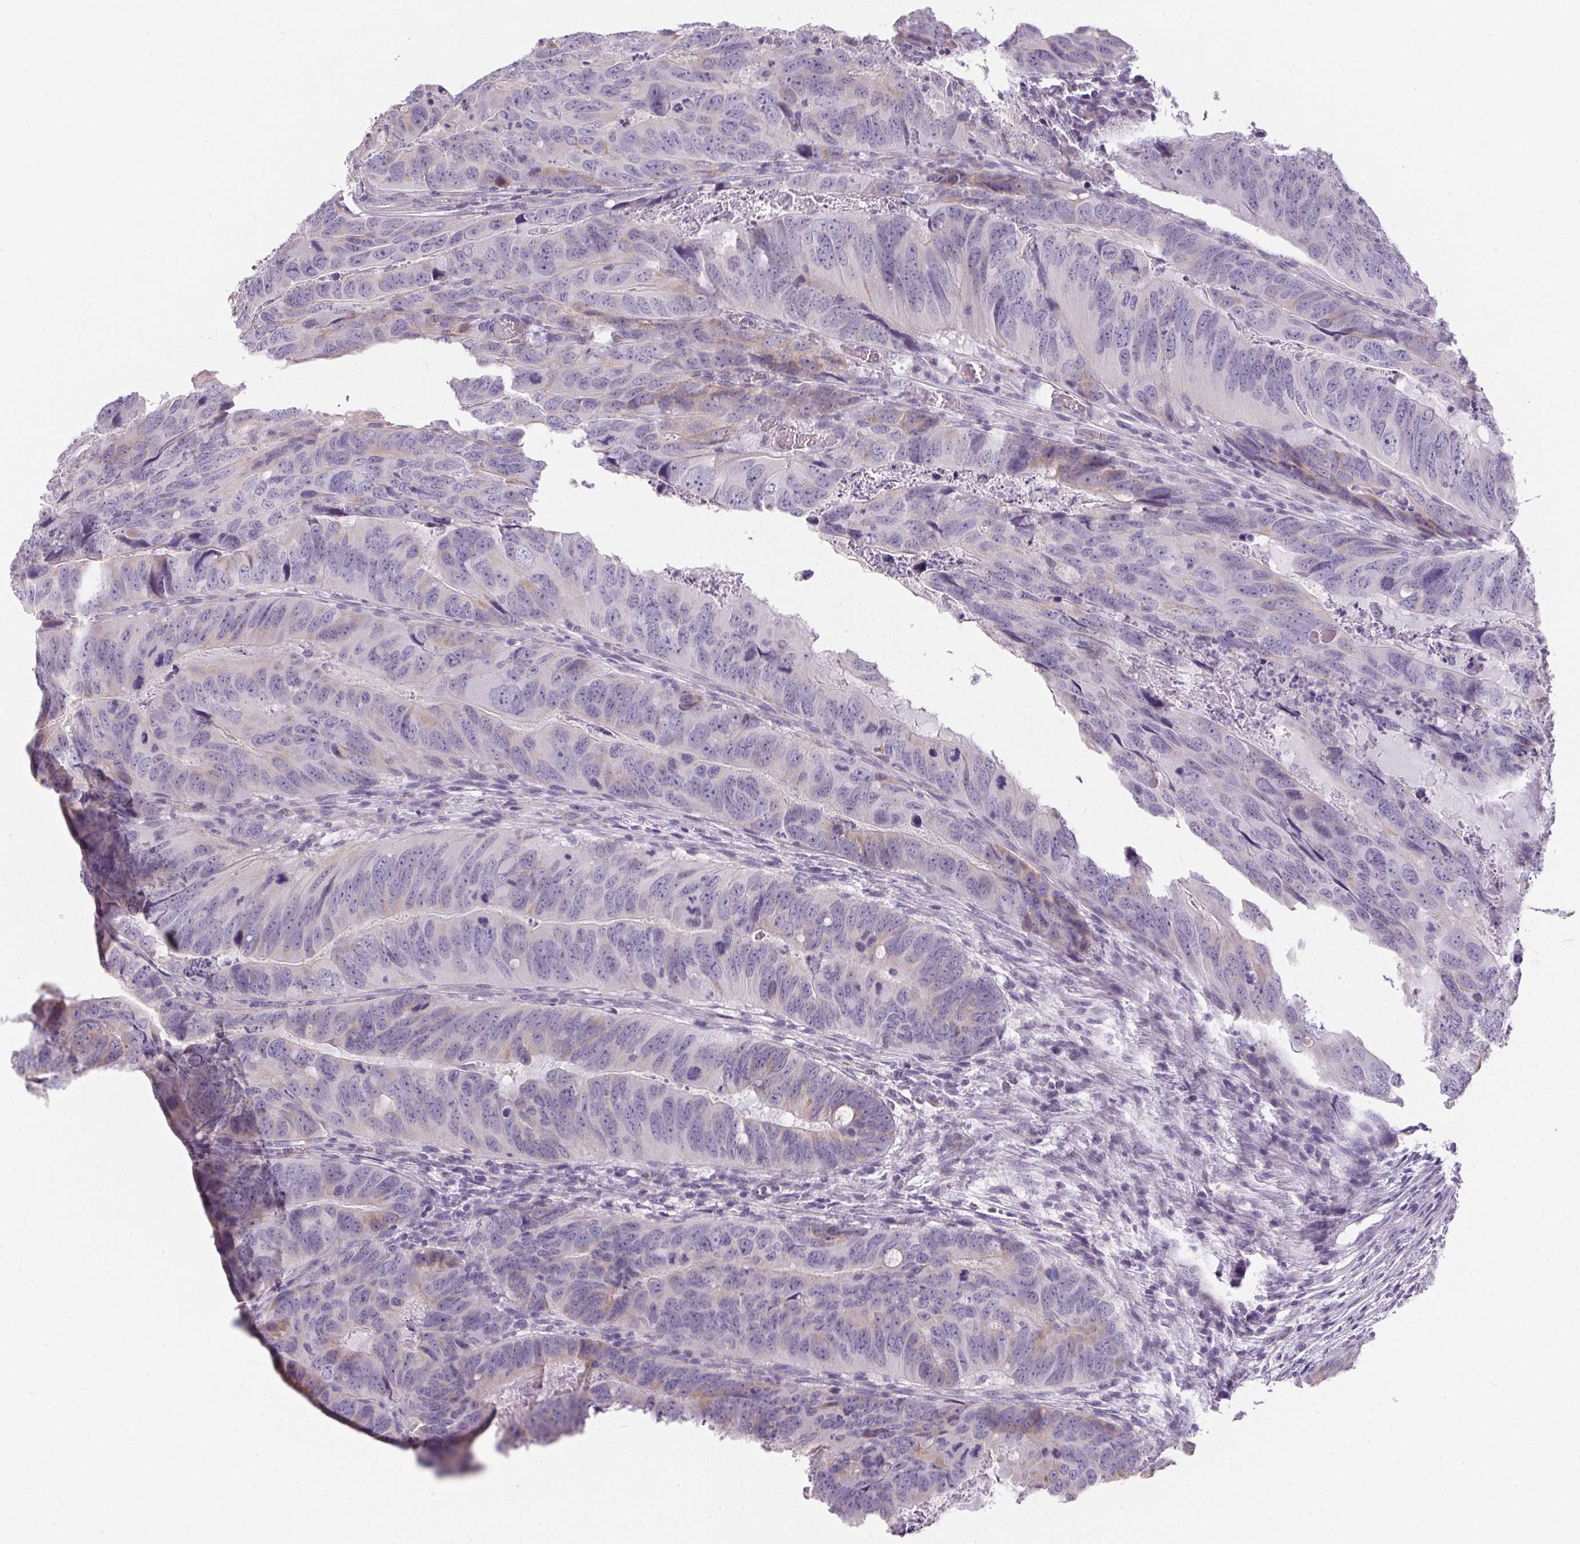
{"staining": {"intensity": "weak", "quantity": "<25%", "location": "cytoplasmic/membranous"}, "tissue": "colorectal cancer", "cell_type": "Tumor cells", "image_type": "cancer", "snomed": [{"axis": "morphology", "description": "Adenocarcinoma, NOS"}, {"axis": "topography", "description": "Colon"}], "caption": "The micrograph exhibits no staining of tumor cells in adenocarcinoma (colorectal).", "gene": "SMYD1", "patient": {"sex": "male", "age": 79}}